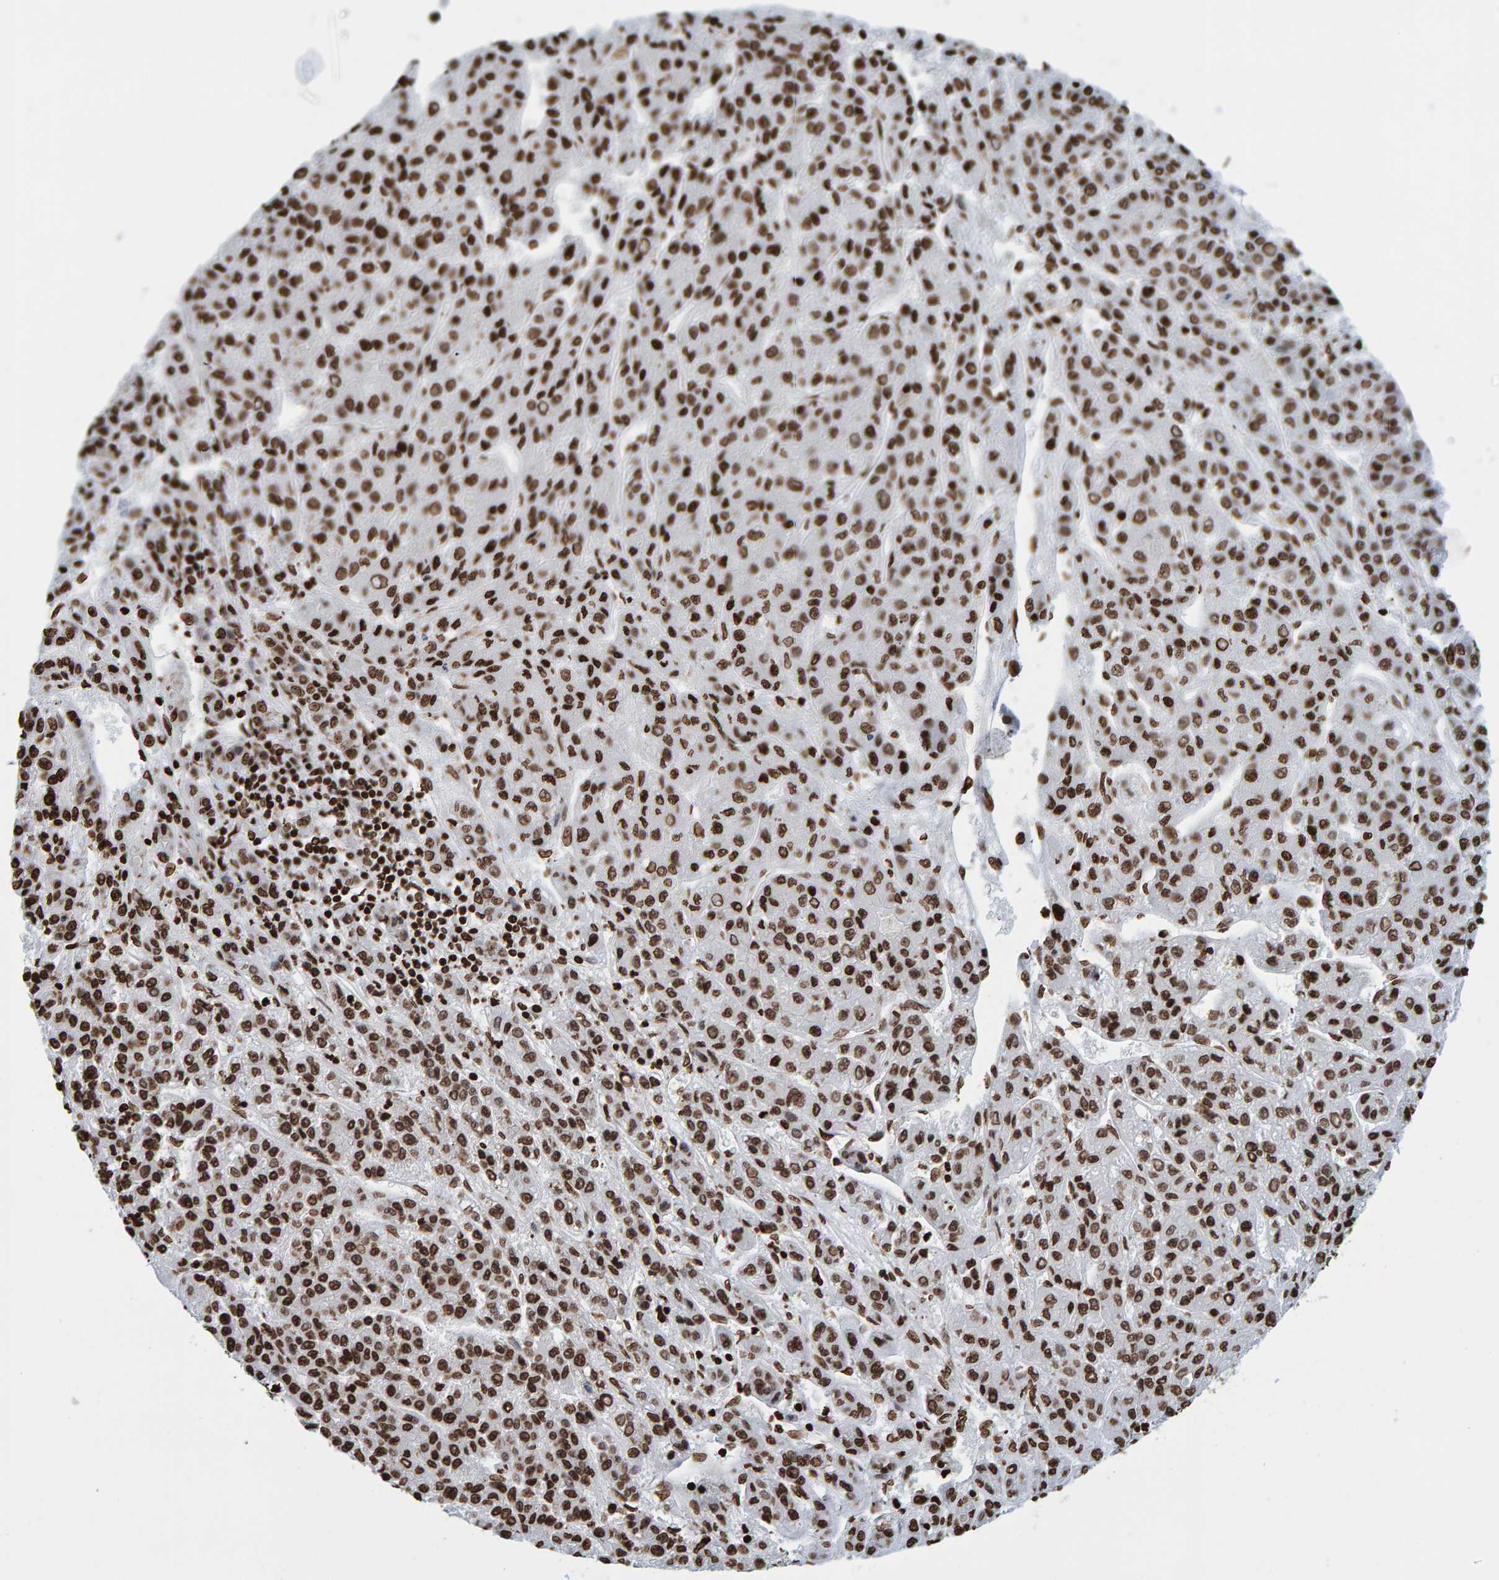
{"staining": {"intensity": "strong", "quantity": ">75%", "location": "nuclear"}, "tissue": "liver cancer", "cell_type": "Tumor cells", "image_type": "cancer", "snomed": [{"axis": "morphology", "description": "Carcinoma, Hepatocellular, NOS"}, {"axis": "topography", "description": "Liver"}], "caption": "Liver cancer was stained to show a protein in brown. There is high levels of strong nuclear expression in approximately >75% of tumor cells.", "gene": "BRF2", "patient": {"sex": "male", "age": 70}}